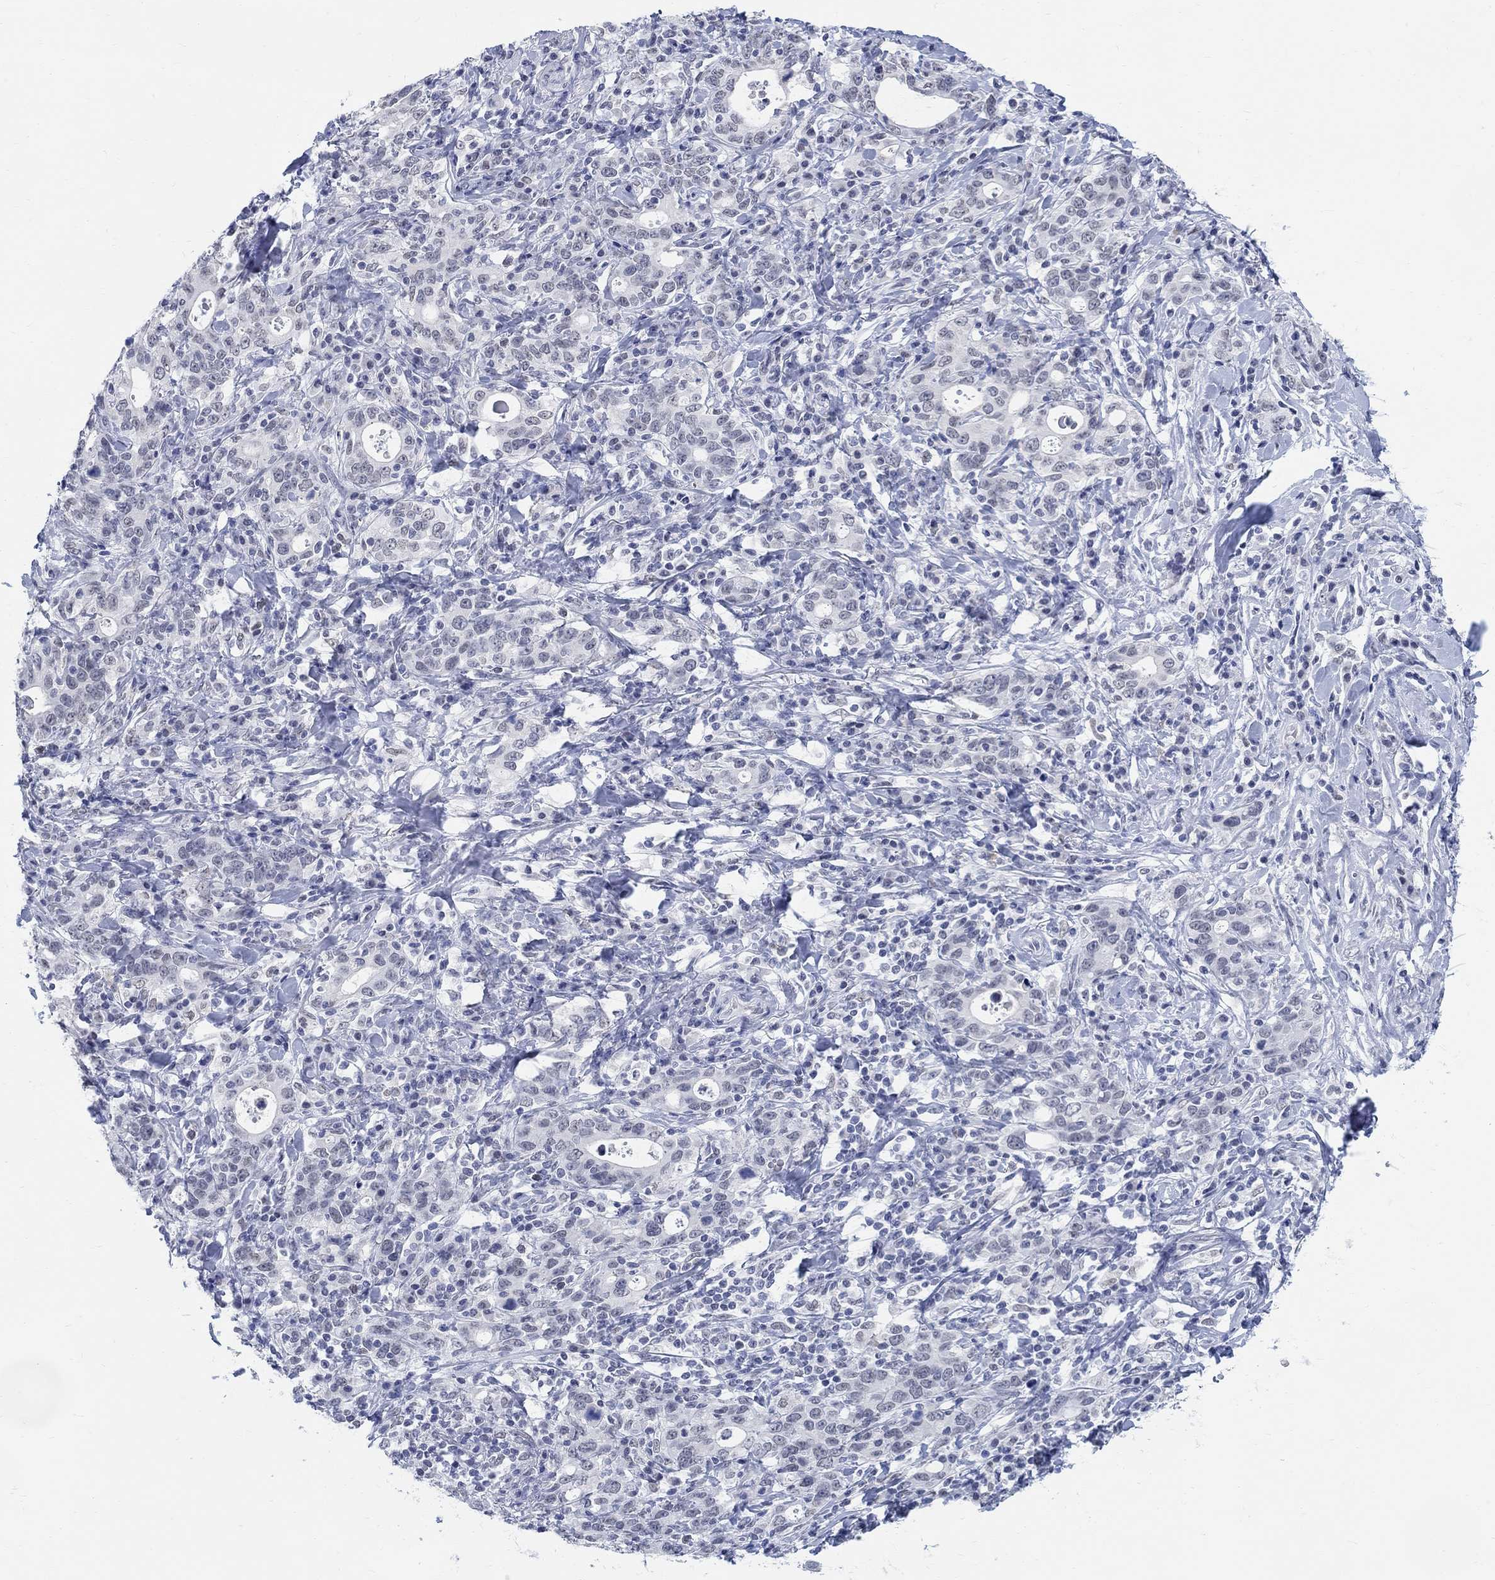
{"staining": {"intensity": "negative", "quantity": "none", "location": "none"}, "tissue": "stomach cancer", "cell_type": "Tumor cells", "image_type": "cancer", "snomed": [{"axis": "morphology", "description": "Adenocarcinoma, NOS"}, {"axis": "topography", "description": "Stomach"}], "caption": "Tumor cells show no significant expression in adenocarcinoma (stomach).", "gene": "ANKS1B", "patient": {"sex": "male", "age": 79}}